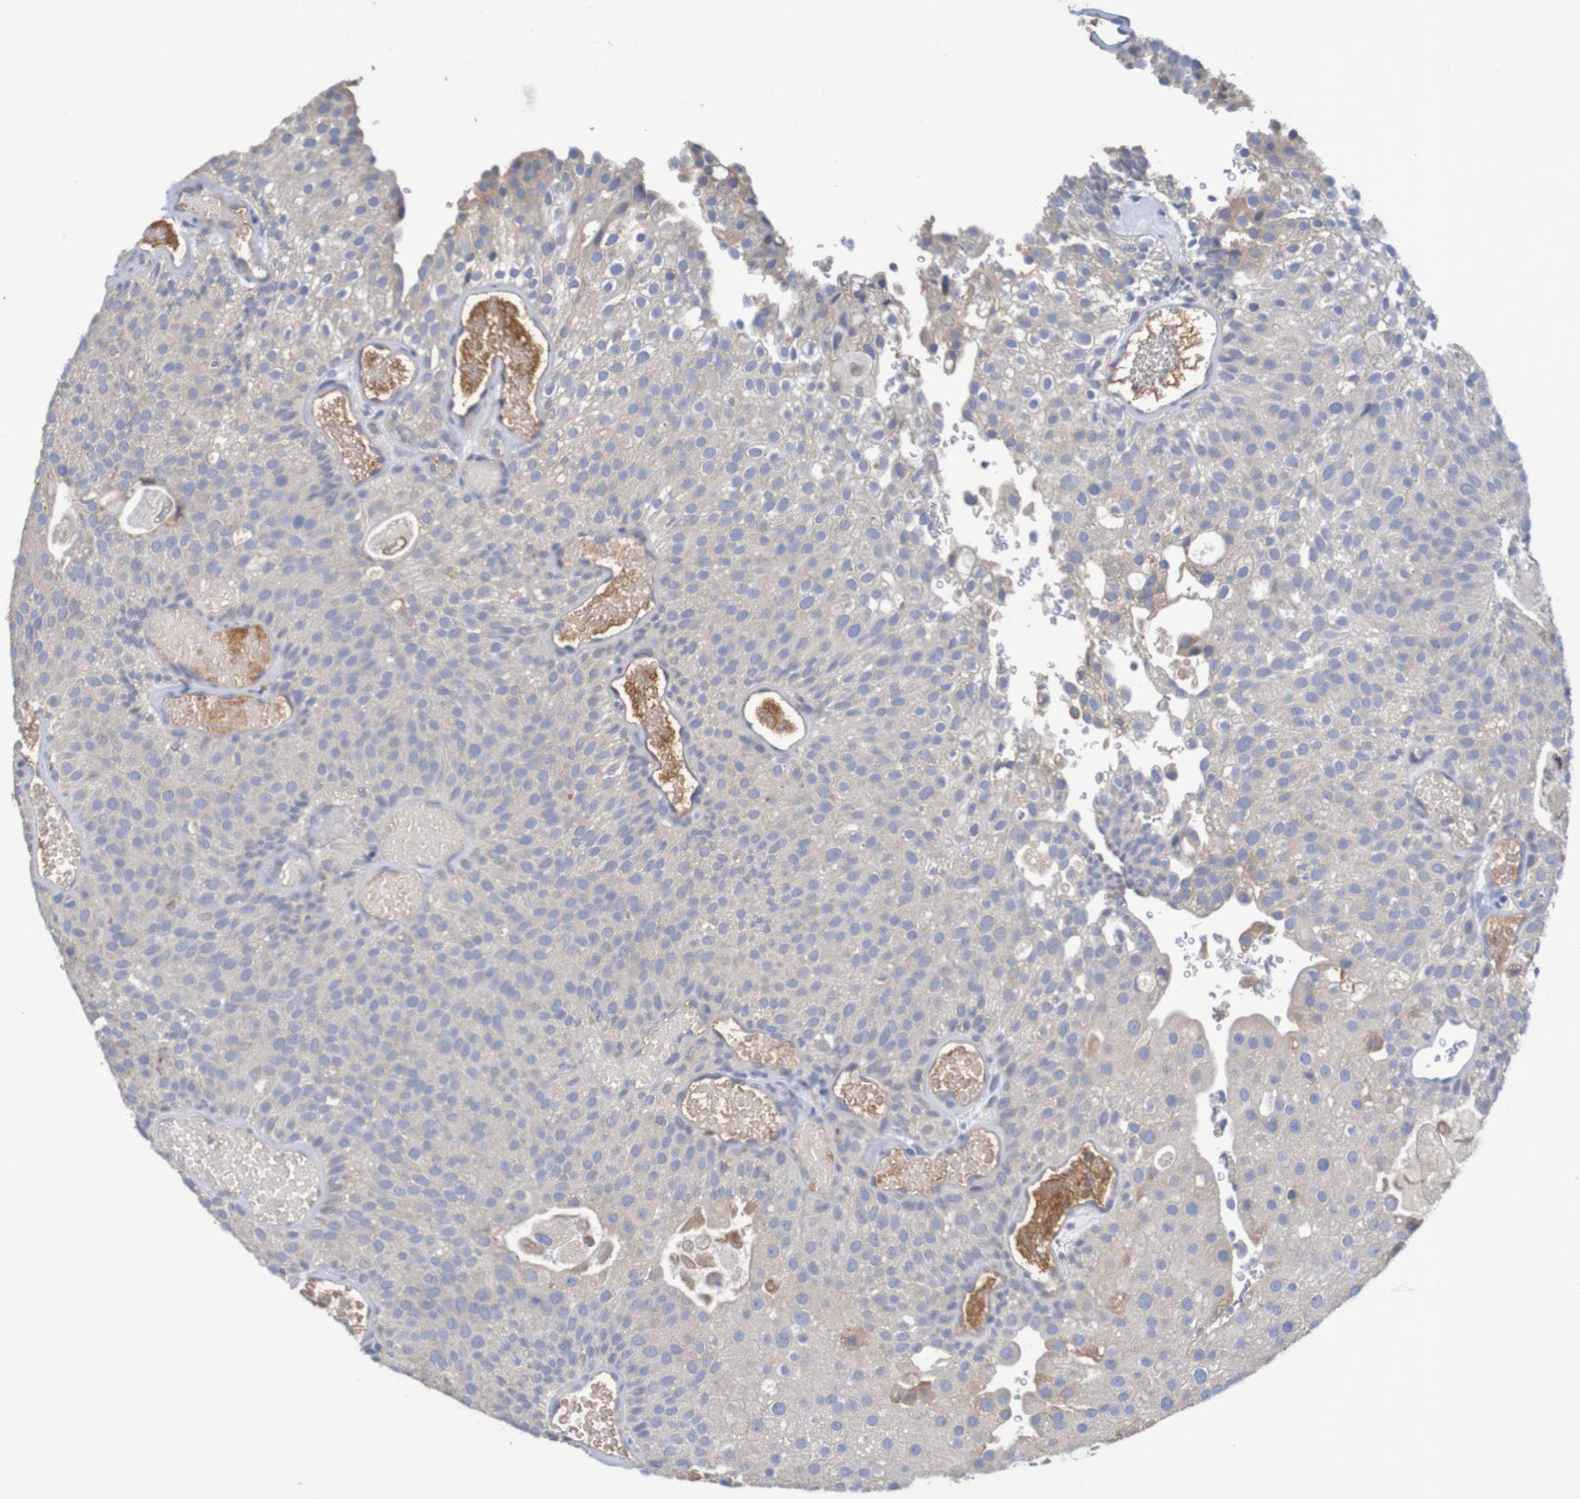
{"staining": {"intensity": "weak", "quantity": ">75%", "location": "cytoplasmic/membranous"}, "tissue": "urothelial cancer", "cell_type": "Tumor cells", "image_type": "cancer", "snomed": [{"axis": "morphology", "description": "Urothelial carcinoma, Low grade"}, {"axis": "topography", "description": "Urinary bladder"}], "caption": "Urothelial cancer stained for a protein (brown) displays weak cytoplasmic/membranous positive staining in approximately >75% of tumor cells.", "gene": "LTA", "patient": {"sex": "male", "age": 78}}